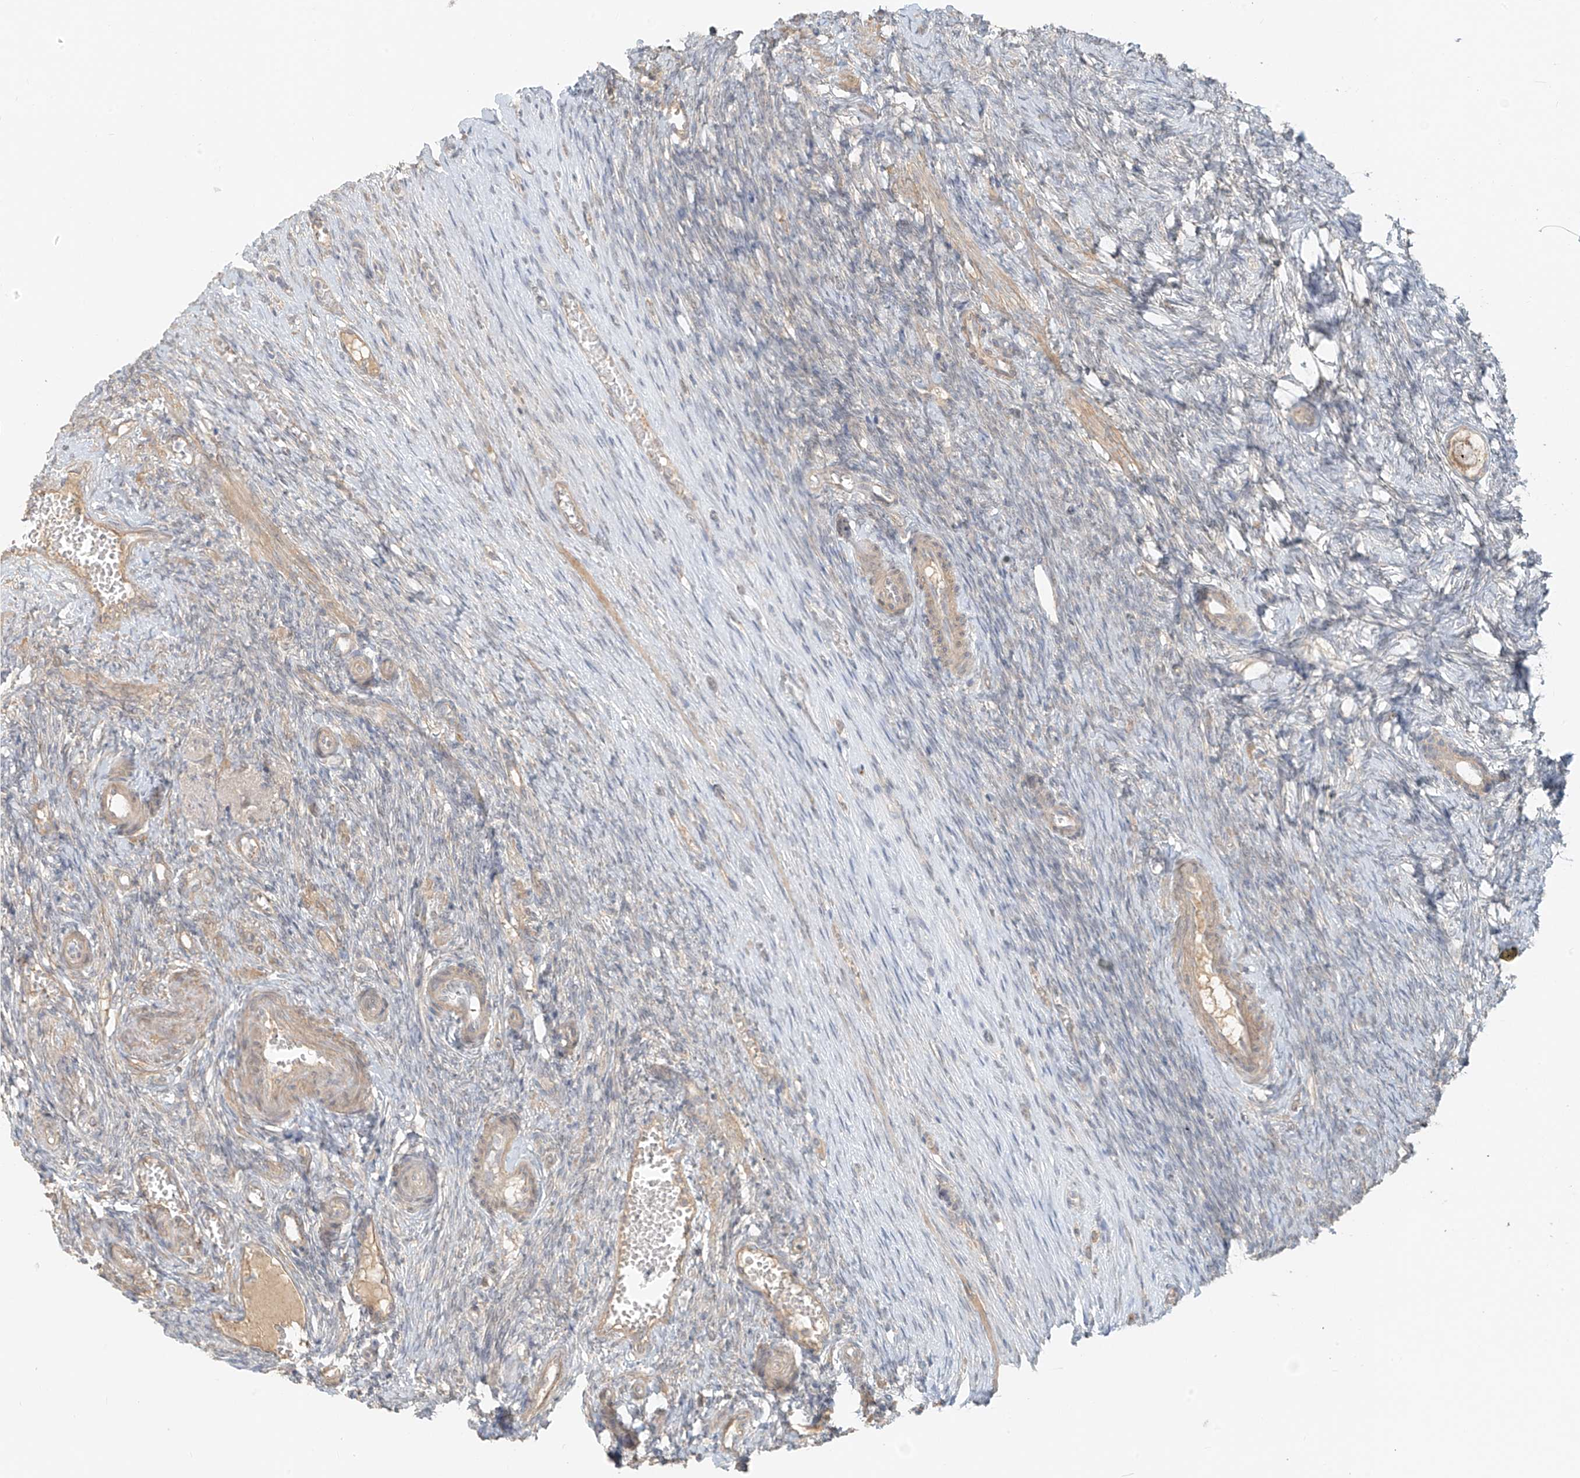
{"staining": {"intensity": "weak", "quantity": ">75%", "location": "cytoplasmic/membranous"}, "tissue": "ovary", "cell_type": "Follicle cells", "image_type": "normal", "snomed": [{"axis": "morphology", "description": "Adenocarcinoma, NOS"}, {"axis": "topography", "description": "Endometrium"}], "caption": "Protein expression analysis of benign human ovary reveals weak cytoplasmic/membranous staining in about >75% of follicle cells. The staining was performed using DAB (3,3'-diaminobenzidine) to visualize the protein expression in brown, while the nuclei were stained in blue with hematoxylin (Magnification: 20x).", "gene": "ABCD1", "patient": {"sex": "female", "age": 32}}